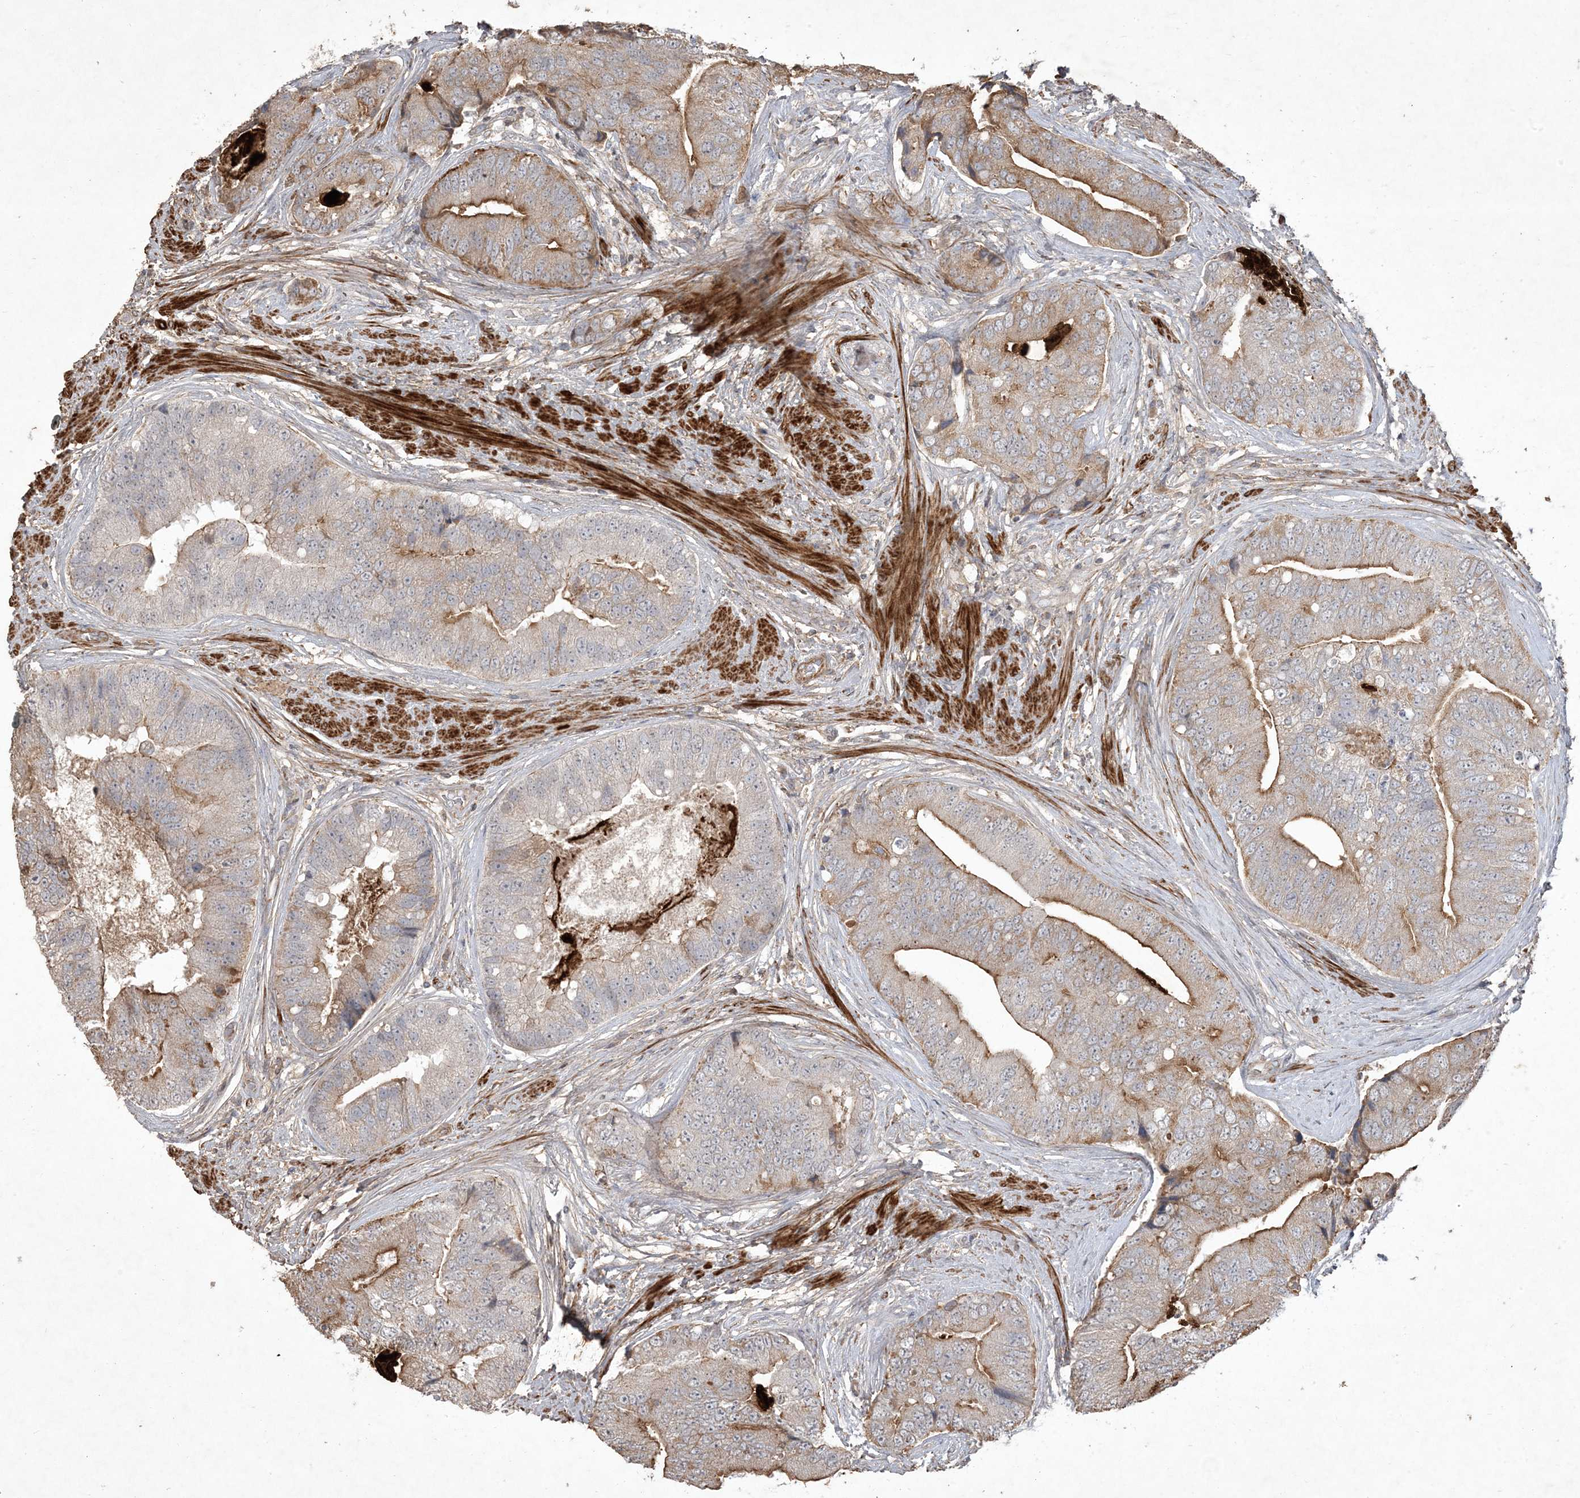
{"staining": {"intensity": "moderate", "quantity": "25%-75%", "location": "cytoplasmic/membranous"}, "tissue": "prostate cancer", "cell_type": "Tumor cells", "image_type": "cancer", "snomed": [{"axis": "morphology", "description": "Adenocarcinoma, High grade"}, {"axis": "topography", "description": "Prostate"}], "caption": "Protein staining reveals moderate cytoplasmic/membranous staining in approximately 25%-75% of tumor cells in prostate adenocarcinoma (high-grade).", "gene": "PRRT3", "patient": {"sex": "male", "age": 70}}